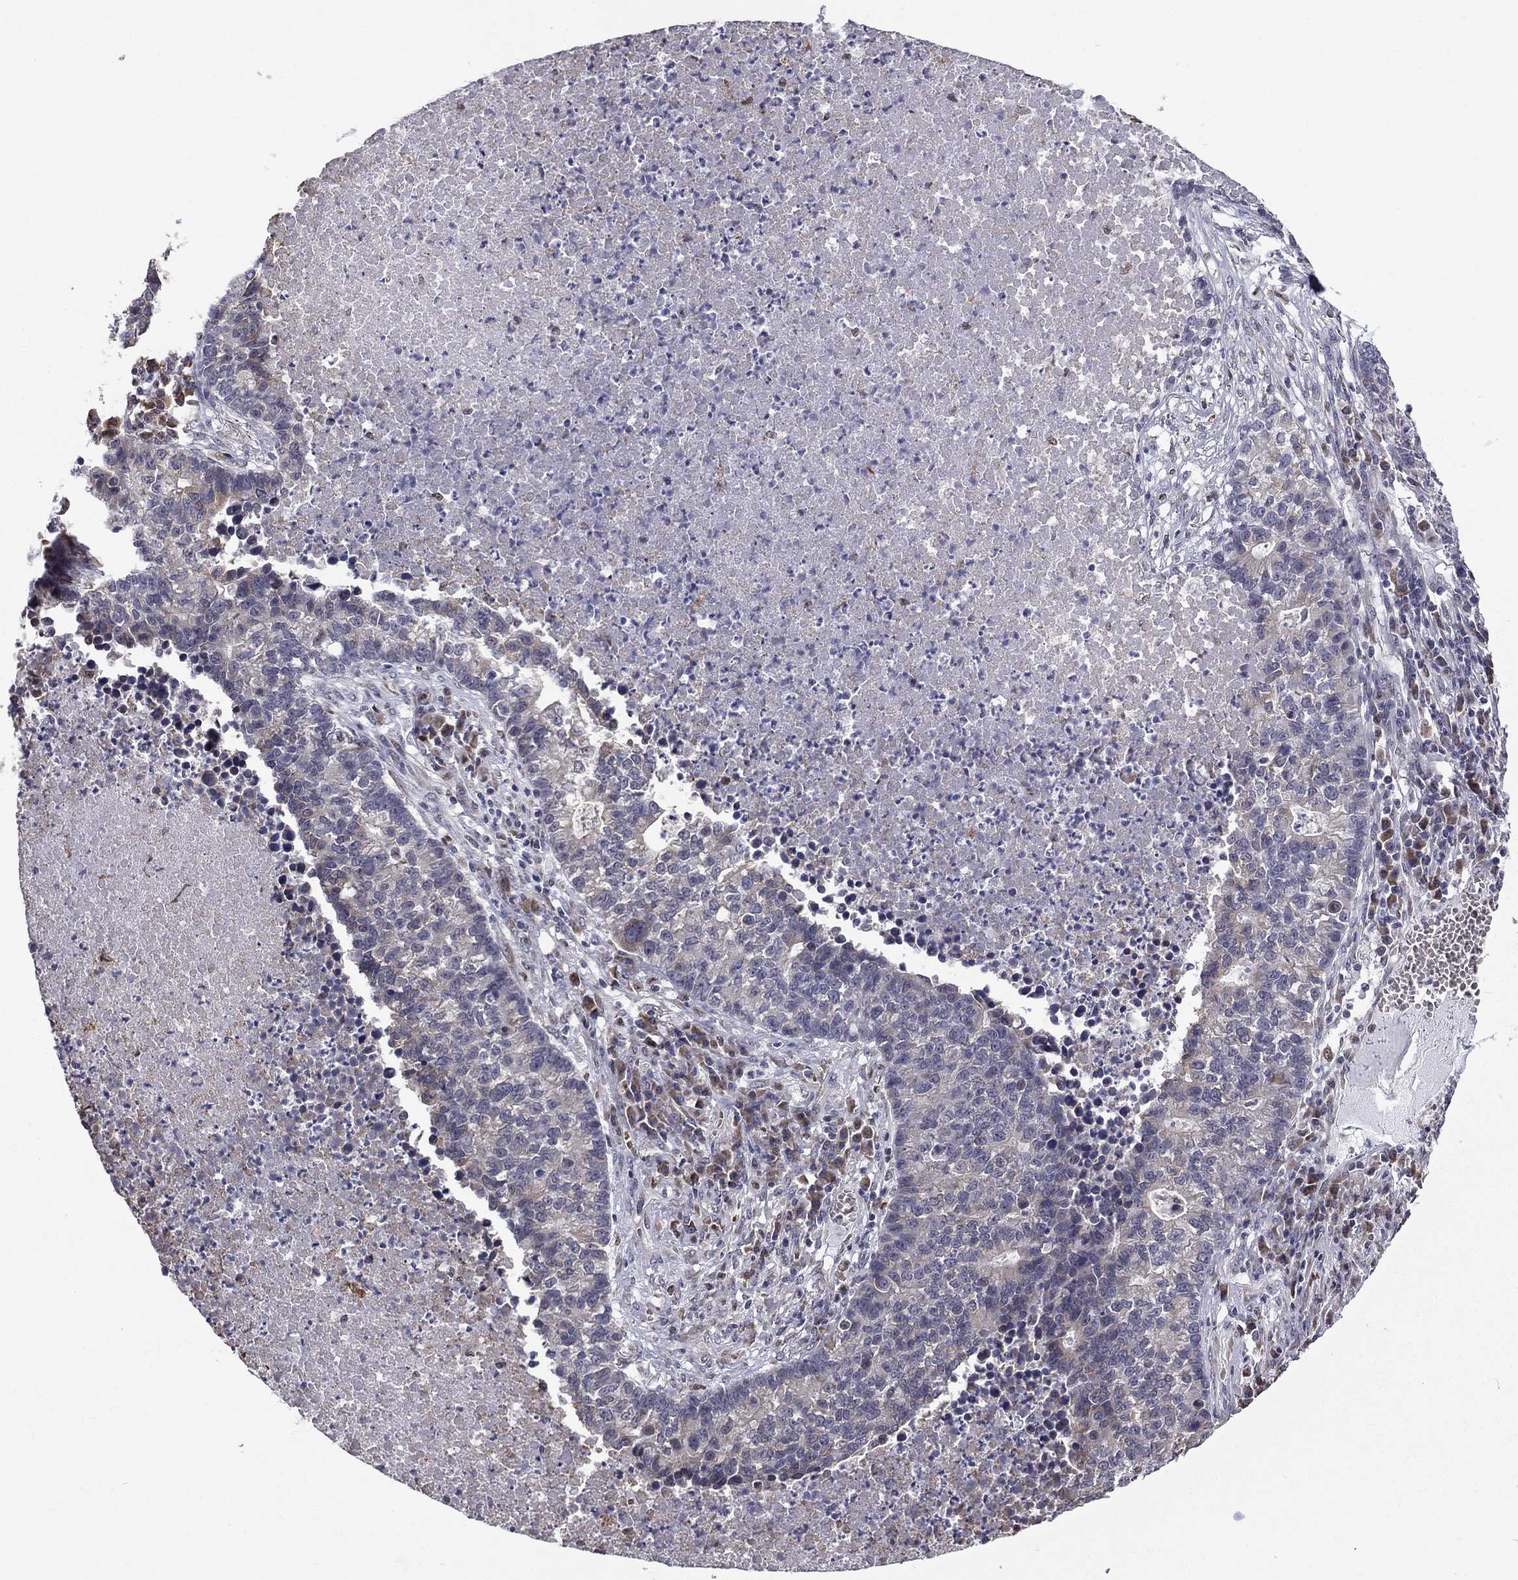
{"staining": {"intensity": "negative", "quantity": "none", "location": "none"}, "tissue": "lung cancer", "cell_type": "Tumor cells", "image_type": "cancer", "snomed": [{"axis": "morphology", "description": "Adenocarcinoma, NOS"}, {"axis": "topography", "description": "Lung"}], "caption": "A photomicrograph of lung cancer stained for a protein reveals no brown staining in tumor cells.", "gene": "HSPB2", "patient": {"sex": "male", "age": 57}}